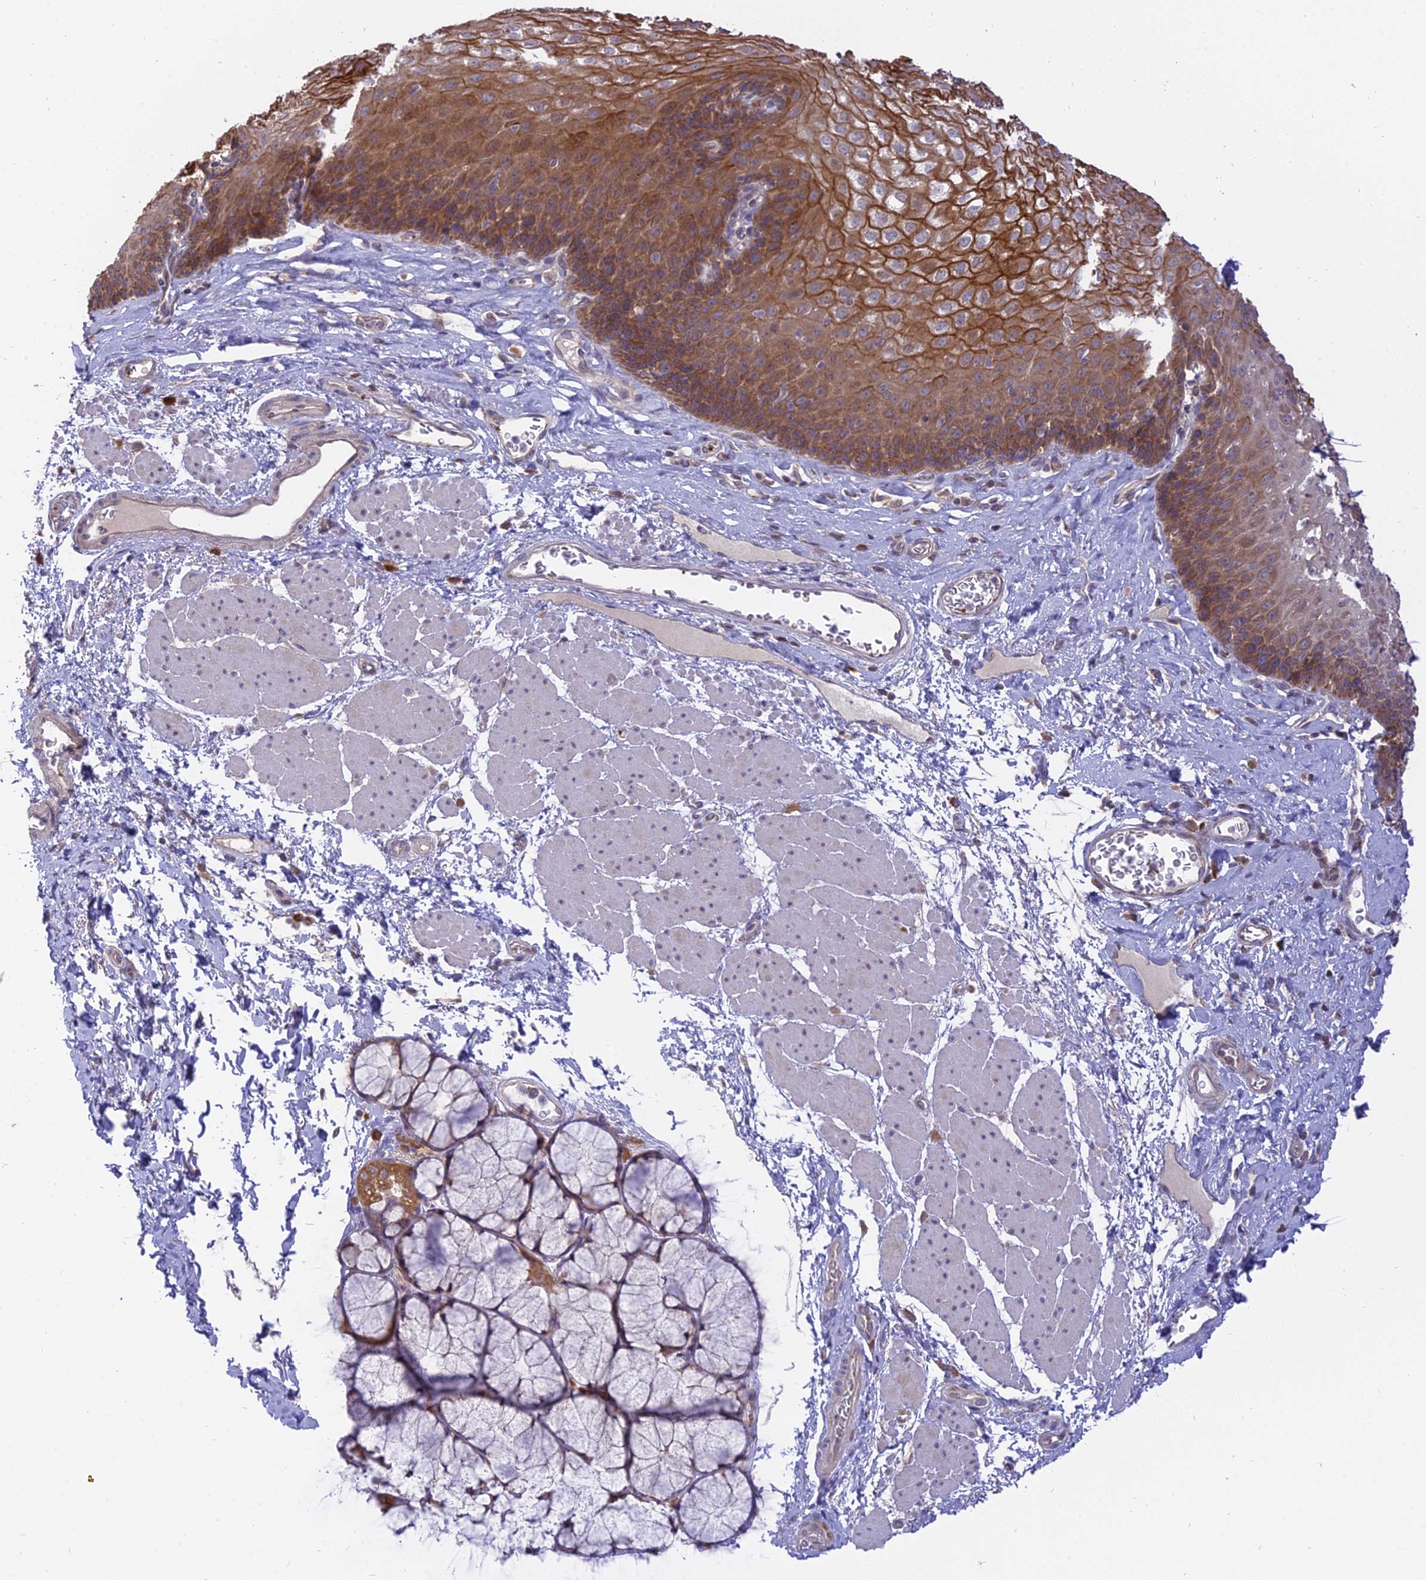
{"staining": {"intensity": "moderate", "quantity": ">75%", "location": "cytoplasmic/membranous"}, "tissue": "esophagus", "cell_type": "Squamous epithelial cells", "image_type": "normal", "snomed": [{"axis": "morphology", "description": "Normal tissue, NOS"}, {"axis": "topography", "description": "Esophagus"}], "caption": "This is a photomicrograph of immunohistochemistry (IHC) staining of unremarkable esophagus, which shows moderate positivity in the cytoplasmic/membranous of squamous epithelial cells.", "gene": "IL21R", "patient": {"sex": "female", "age": 66}}